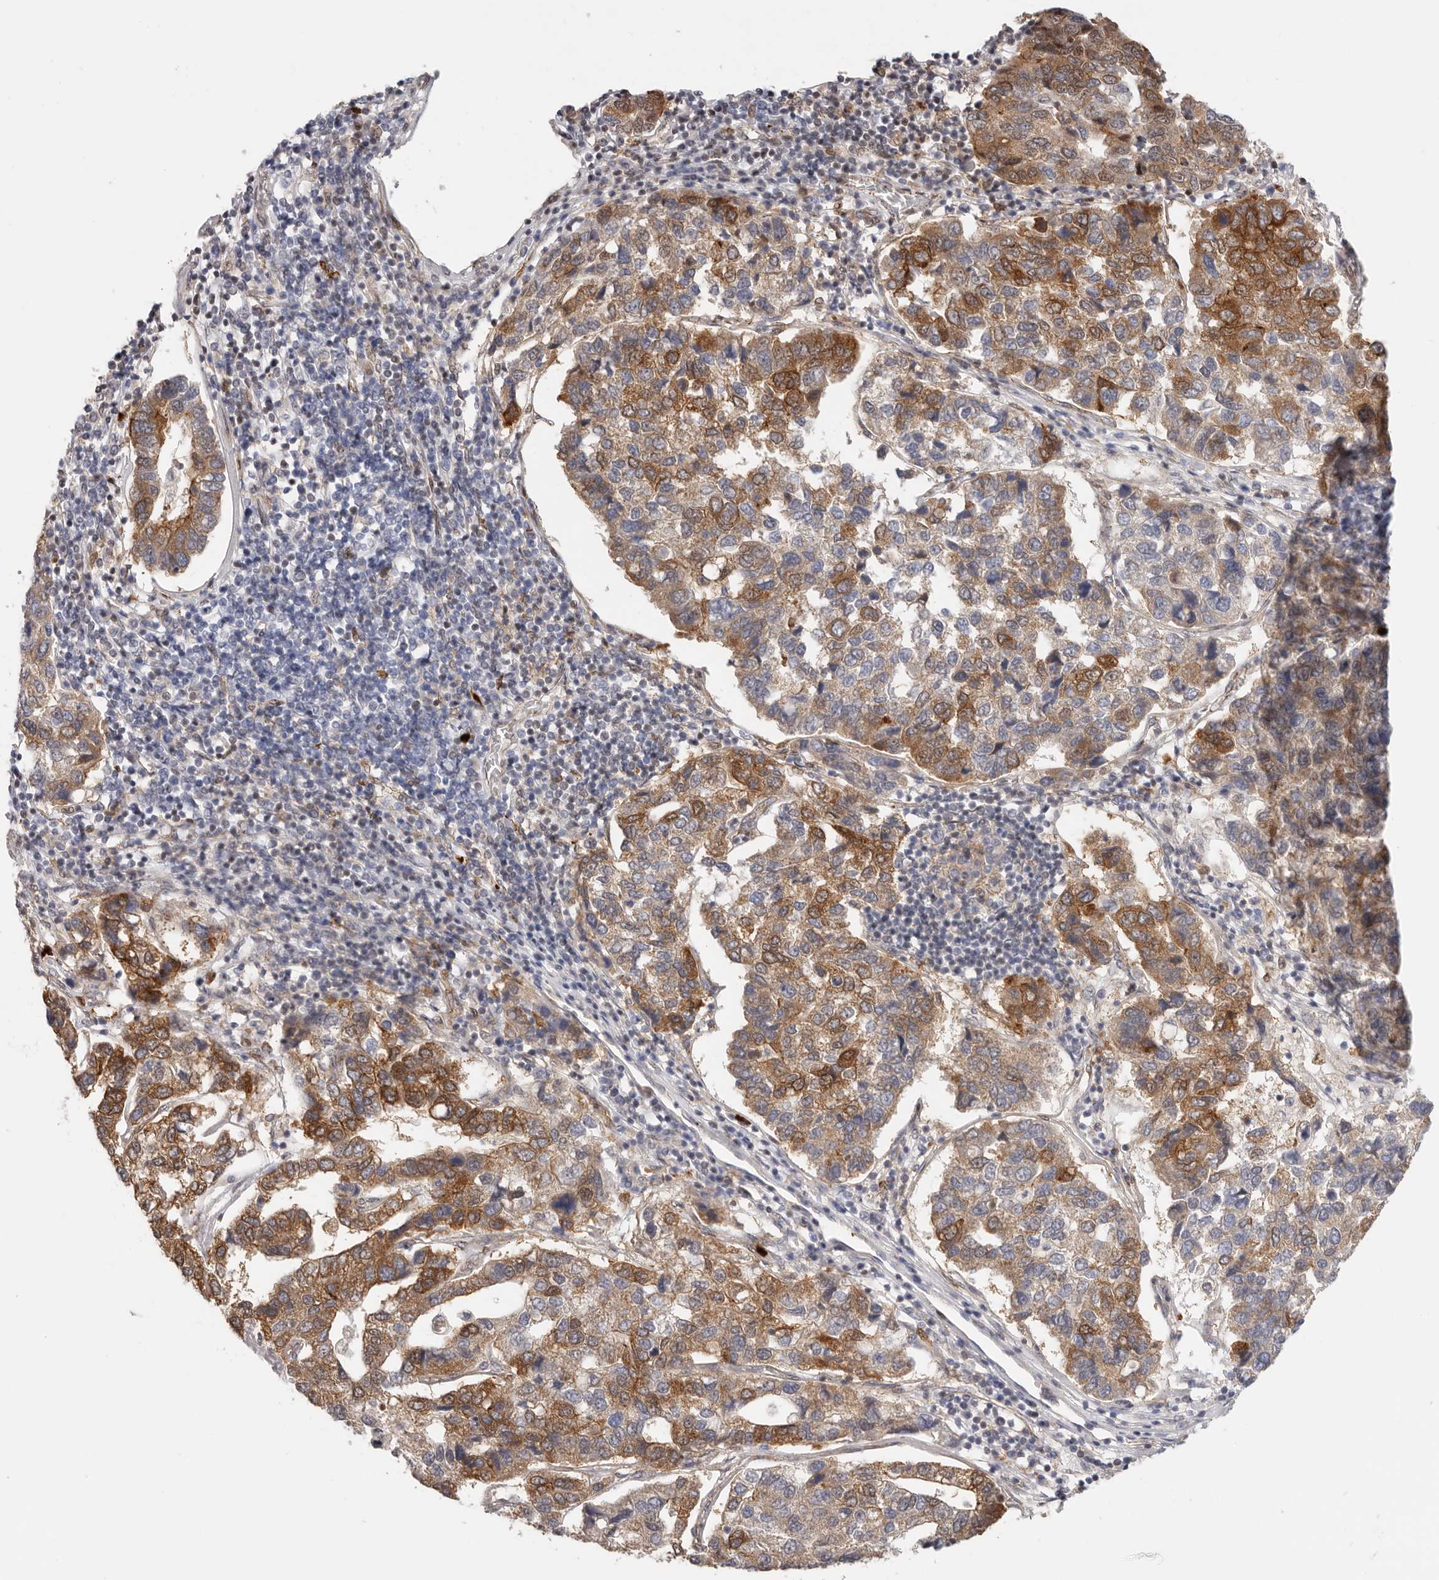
{"staining": {"intensity": "moderate", "quantity": ">75%", "location": "cytoplasmic/membranous"}, "tissue": "pancreatic cancer", "cell_type": "Tumor cells", "image_type": "cancer", "snomed": [{"axis": "morphology", "description": "Adenocarcinoma, NOS"}, {"axis": "topography", "description": "Pancreas"}], "caption": "The micrograph shows immunohistochemical staining of pancreatic cancer (adenocarcinoma). There is moderate cytoplasmic/membranous staining is appreciated in approximately >75% of tumor cells.", "gene": "AFDN", "patient": {"sex": "female", "age": 61}}